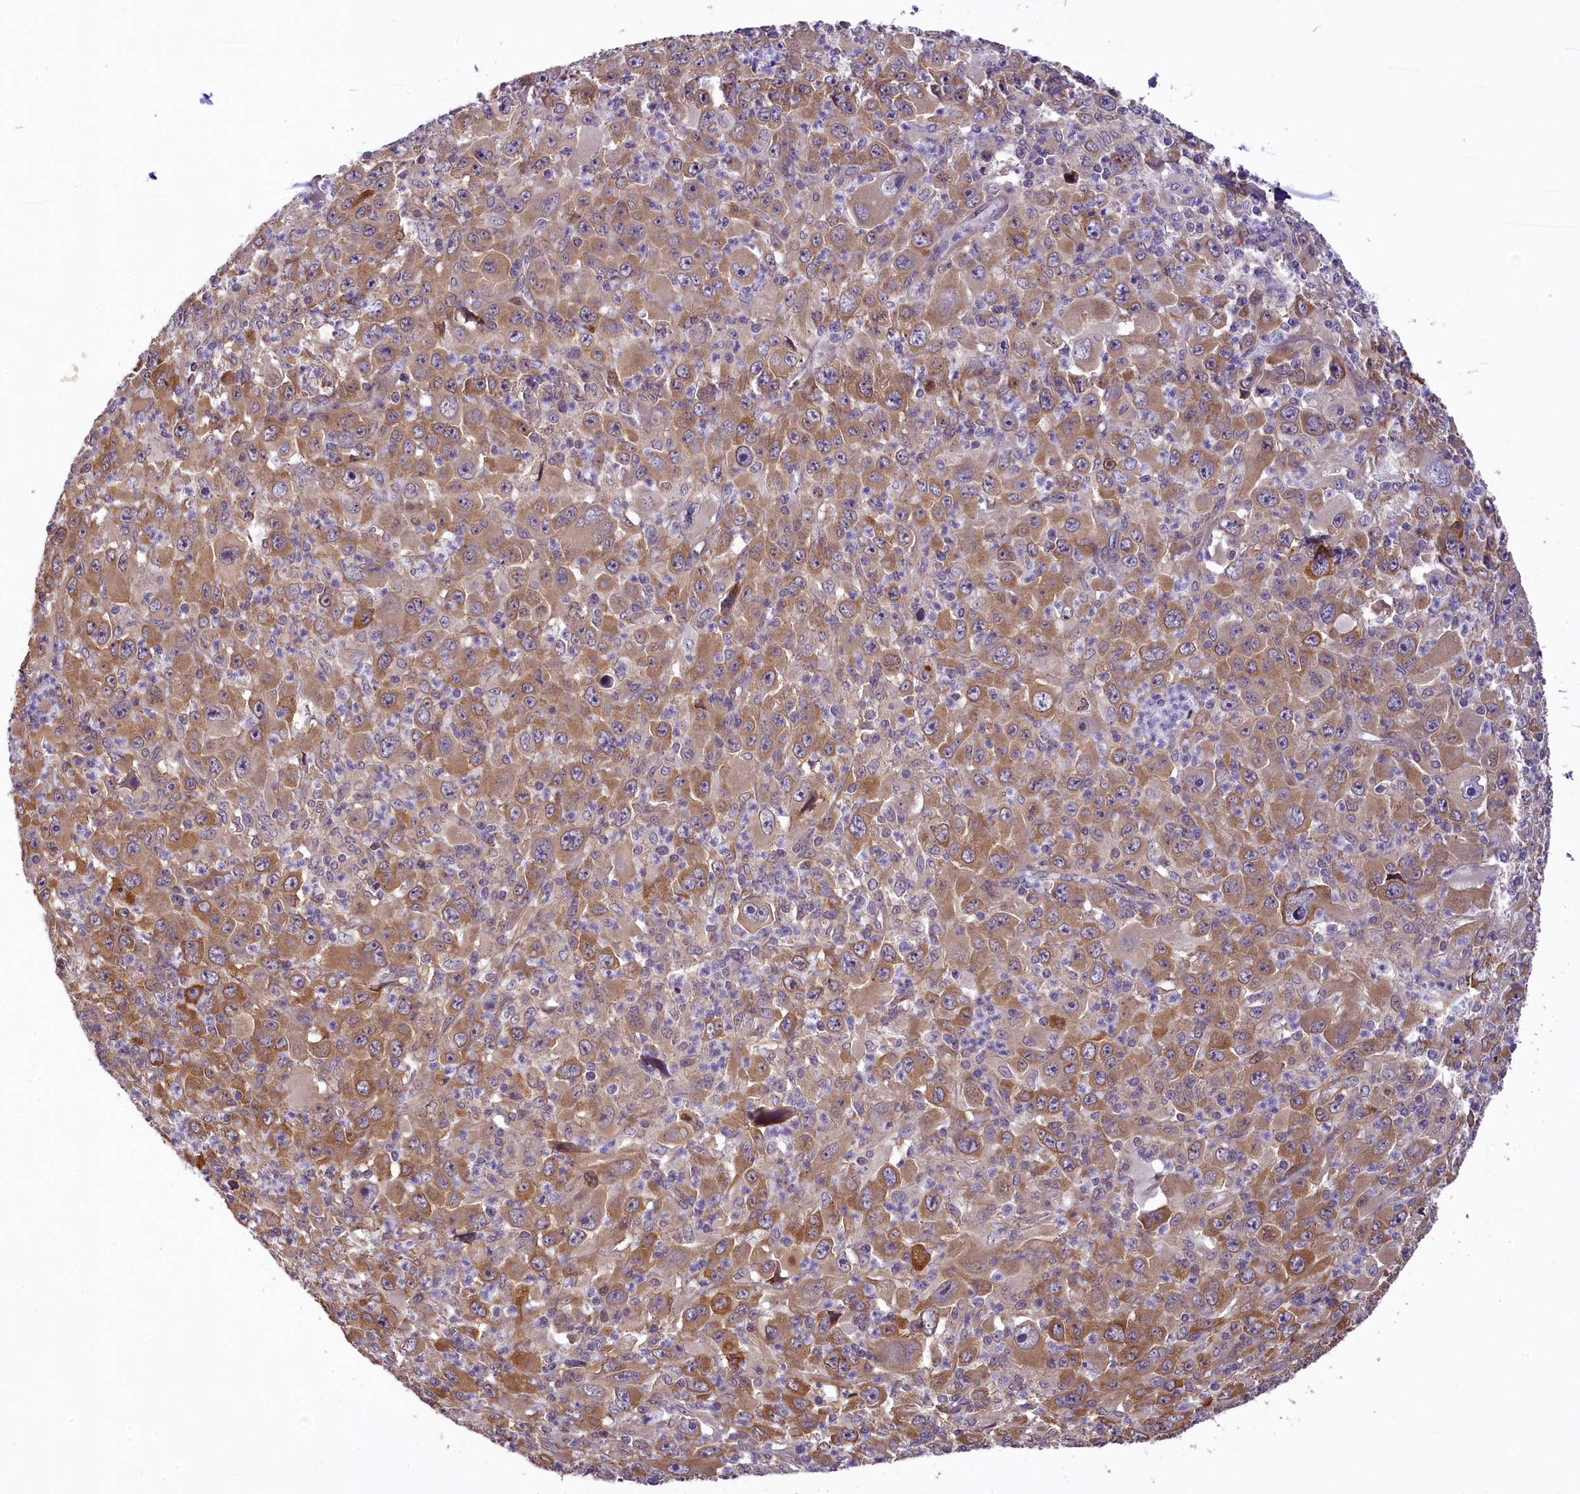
{"staining": {"intensity": "moderate", "quantity": ">75%", "location": "cytoplasmic/membranous"}, "tissue": "melanoma", "cell_type": "Tumor cells", "image_type": "cancer", "snomed": [{"axis": "morphology", "description": "Malignant melanoma, Metastatic site"}, {"axis": "topography", "description": "Skin"}], "caption": "Malignant melanoma (metastatic site) stained with a protein marker shows moderate staining in tumor cells.", "gene": "RBBP8", "patient": {"sex": "female", "age": 56}}